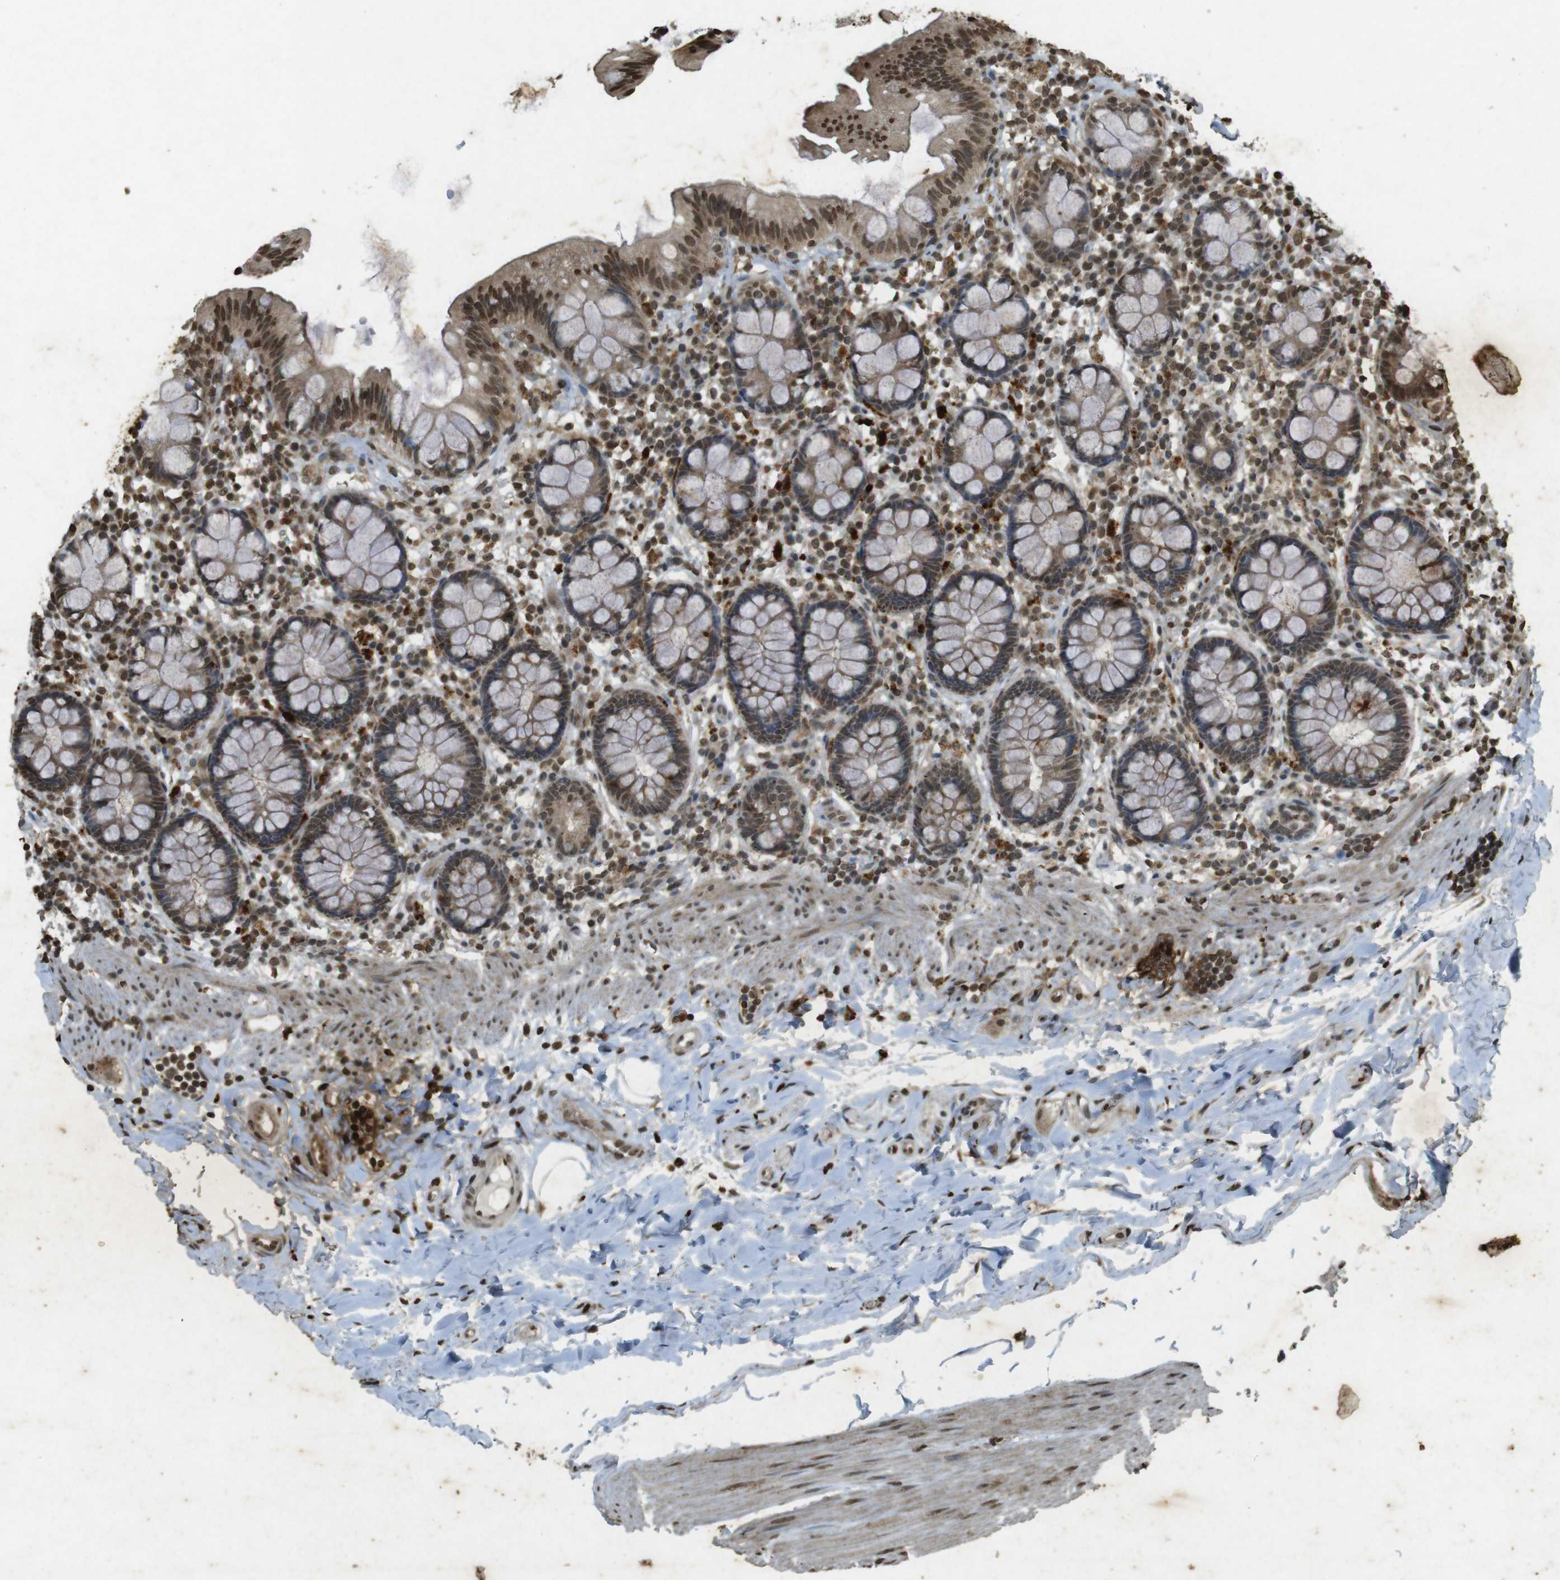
{"staining": {"intensity": "moderate", "quantity": ">75%", "location": "cytoplasmic/membranous,nuclear"}, "tissue": "colon", "cell_type": "Endothelial cells", "image_type": "normal", "snomed": [{"axis": "morphology", "description": "Normal tissue, NOS"}, {"axis": "topography", "description": "Colon"}], "caption": "Brown immunohistochemical staining in unremarkable colon demonstrates moderate cytoplasmic/membranous,nuclear expression in about >75% of endothelial cells.", "gene": "ORC4", "patient": {"sex": "female", "age": 80}}